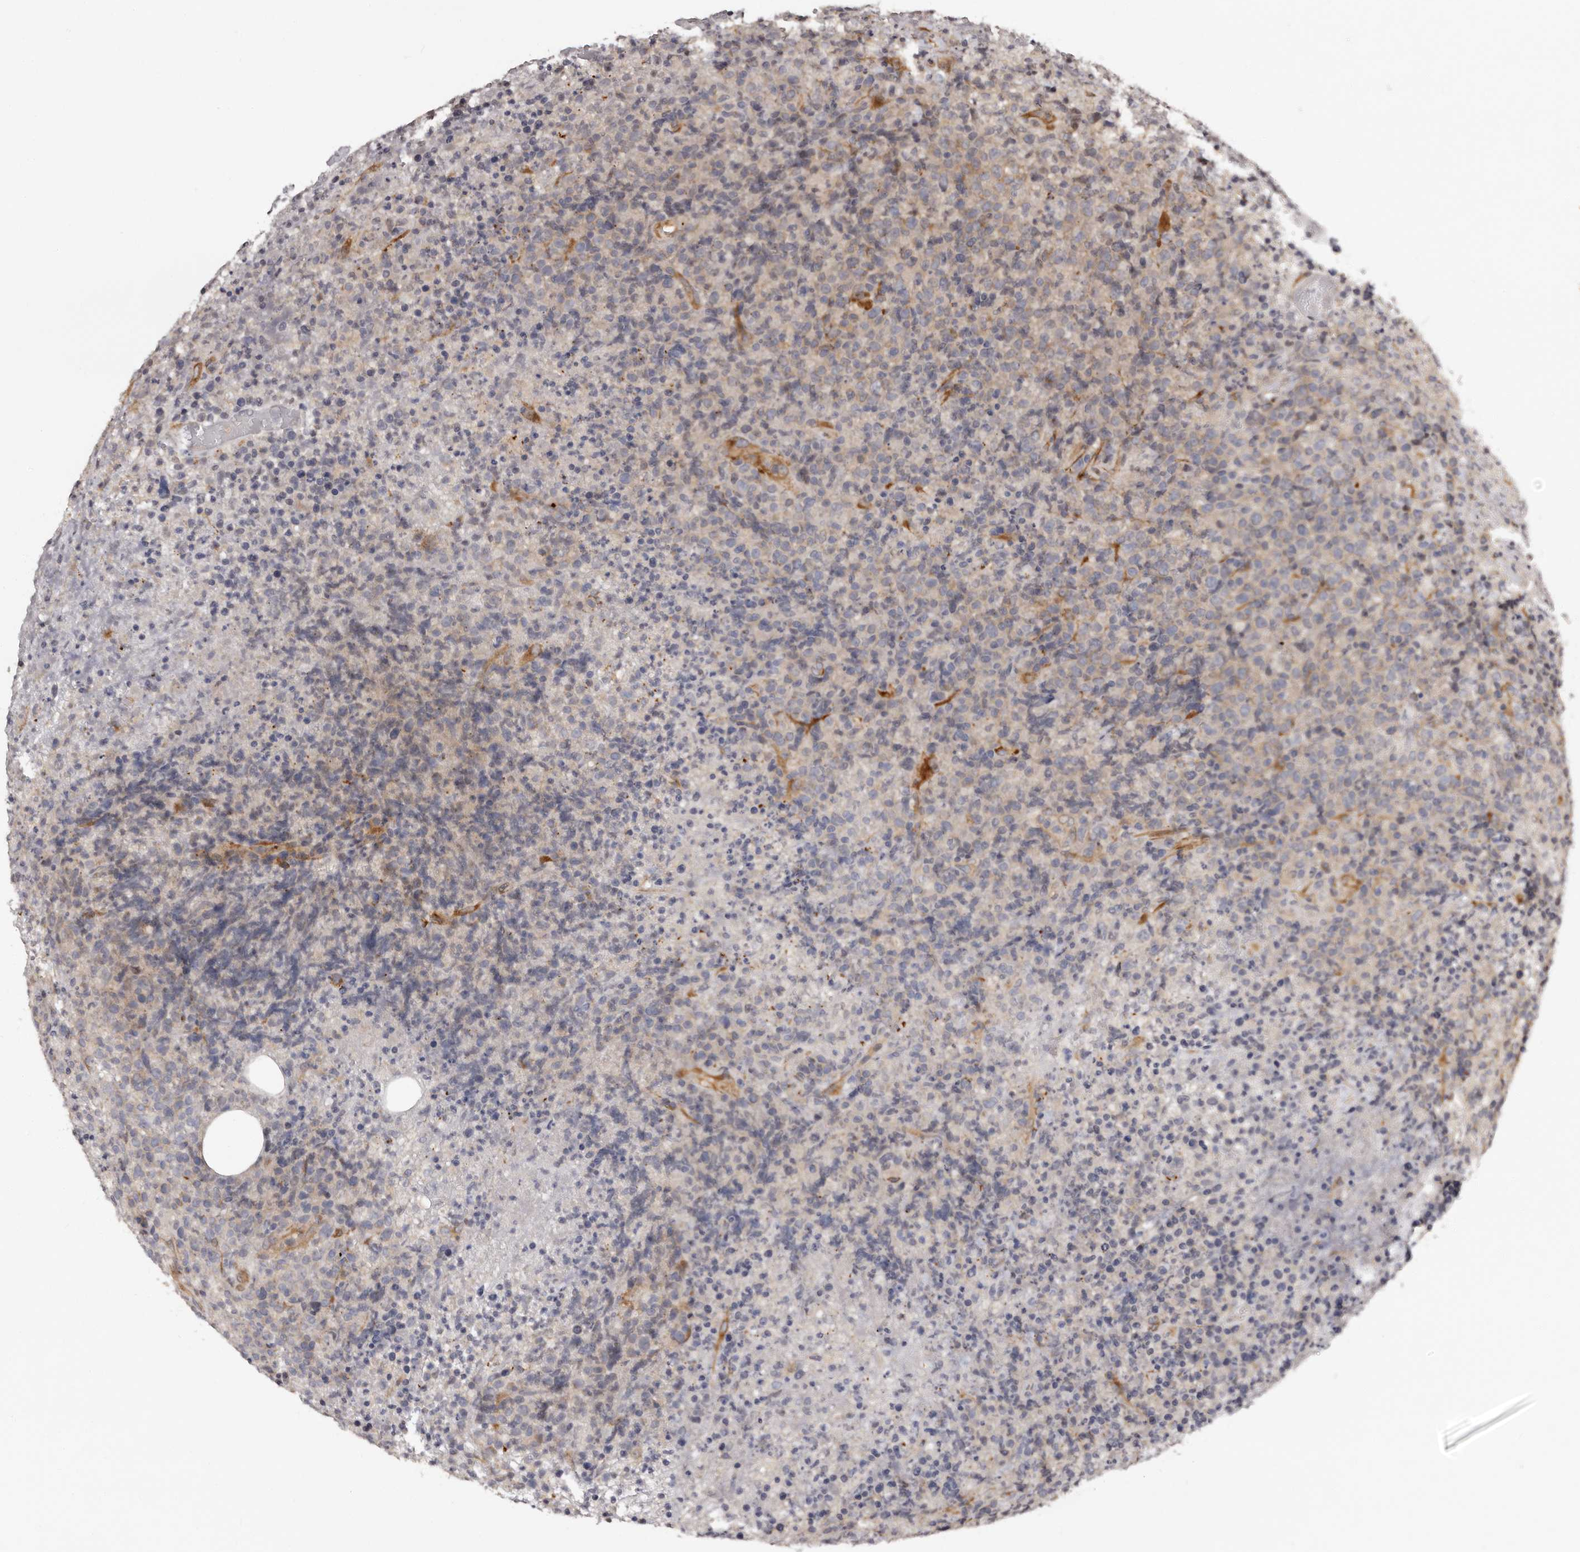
{"staining": {"intensity": "negative", "quantity": "none", "location": "none"}, "tissue": "lymphoma", "cell_type": "Tumor cells", "image_type": "cancer", "snomed": [{"axis": "morphology", "description": "Malignant lymphoma, non-Hodgkin's type, High grade"}, {"axis": "topography", "description": "Lymph node"}], "caption": "High magnification brightfield microscopy of lymphoma stained with DAB (brown) and counterstained with hematoxylin (blue): tumor cells show no significant positivity.", "gene": "TBC1D22B", "patient": {"sex": "male", "age": 13}}